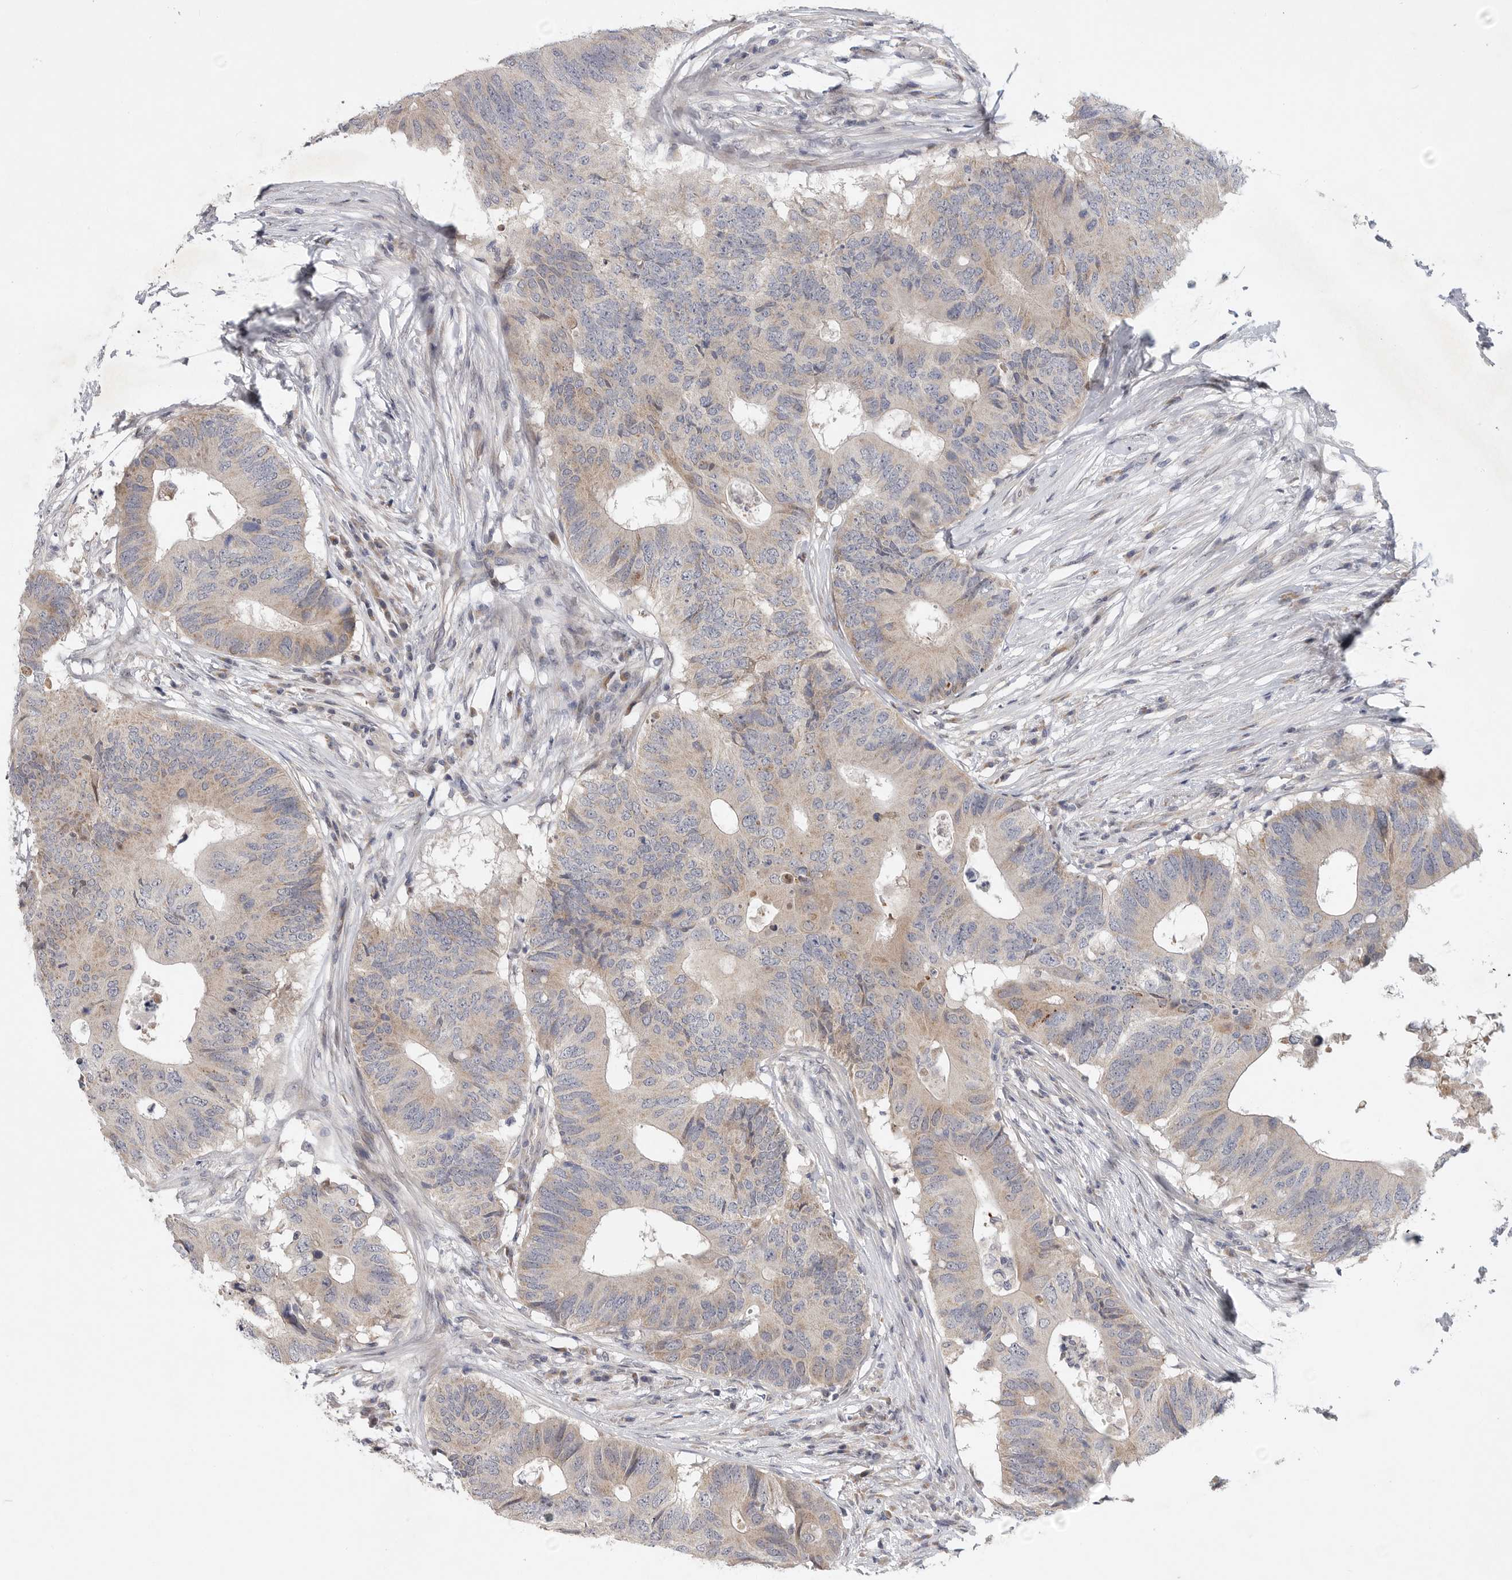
{"staining": {"intensity": "weak", "quantity": "<25%", "location": "cytoplasmic/membranous"}, "tissue": "colorectal cancer", "cell_type": "Tumor cells", "image_type": "cancer", "snomed": [{"axis": "morphology", "description": "Adenocarcinoma, NOS"}, {"axis": "topography", "description": "Colon"}], "caption": "IHC image of colorectal cancer stained for a protein (brown), which demonstrates no positivity in tumor cells.", "gene": "FBXO43", "patient": {"sex": "male", "age": 71}}